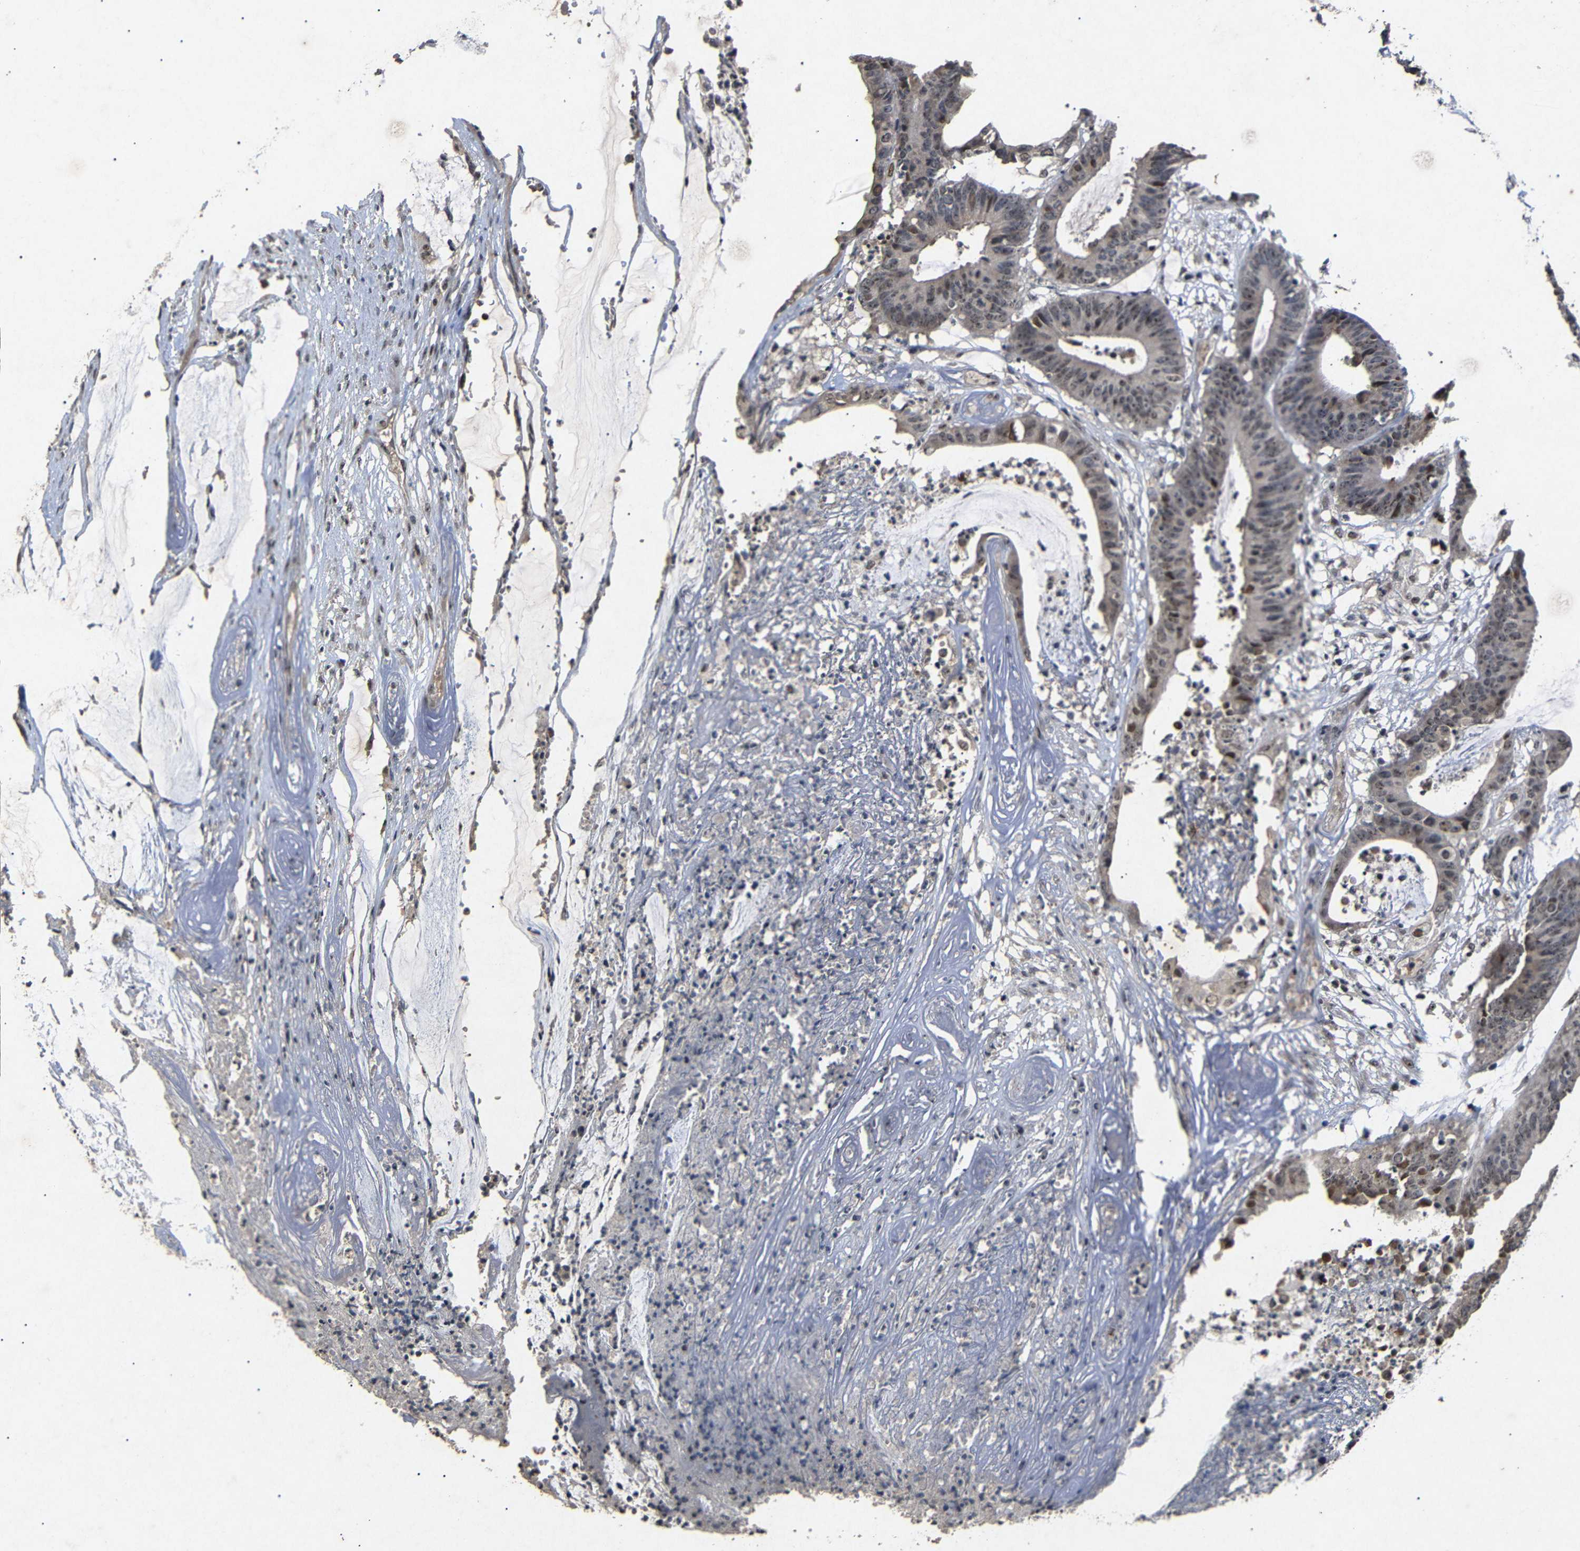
{"staining": {"intensity": "moderate", "quantity": ">75%", "location": "nuclear"}, "tissue": "colorectal cancer", "cell_type": "Tumor cells", "image_type": "cancer", "snomed": [{"axis": "morphology", "description": "Adenocarcinoma, NOS"}, {"axis": "topography", "description": "Rectum"}], "caption": "A histopathology image showing moderate nuclear expression in approximately >75% of tumor cells in colorectal adenocarcinoma, as visualized by brown immunohistochemical staining.", "gene": "PARN", "patient": {"sex": "female", "age": 66}}